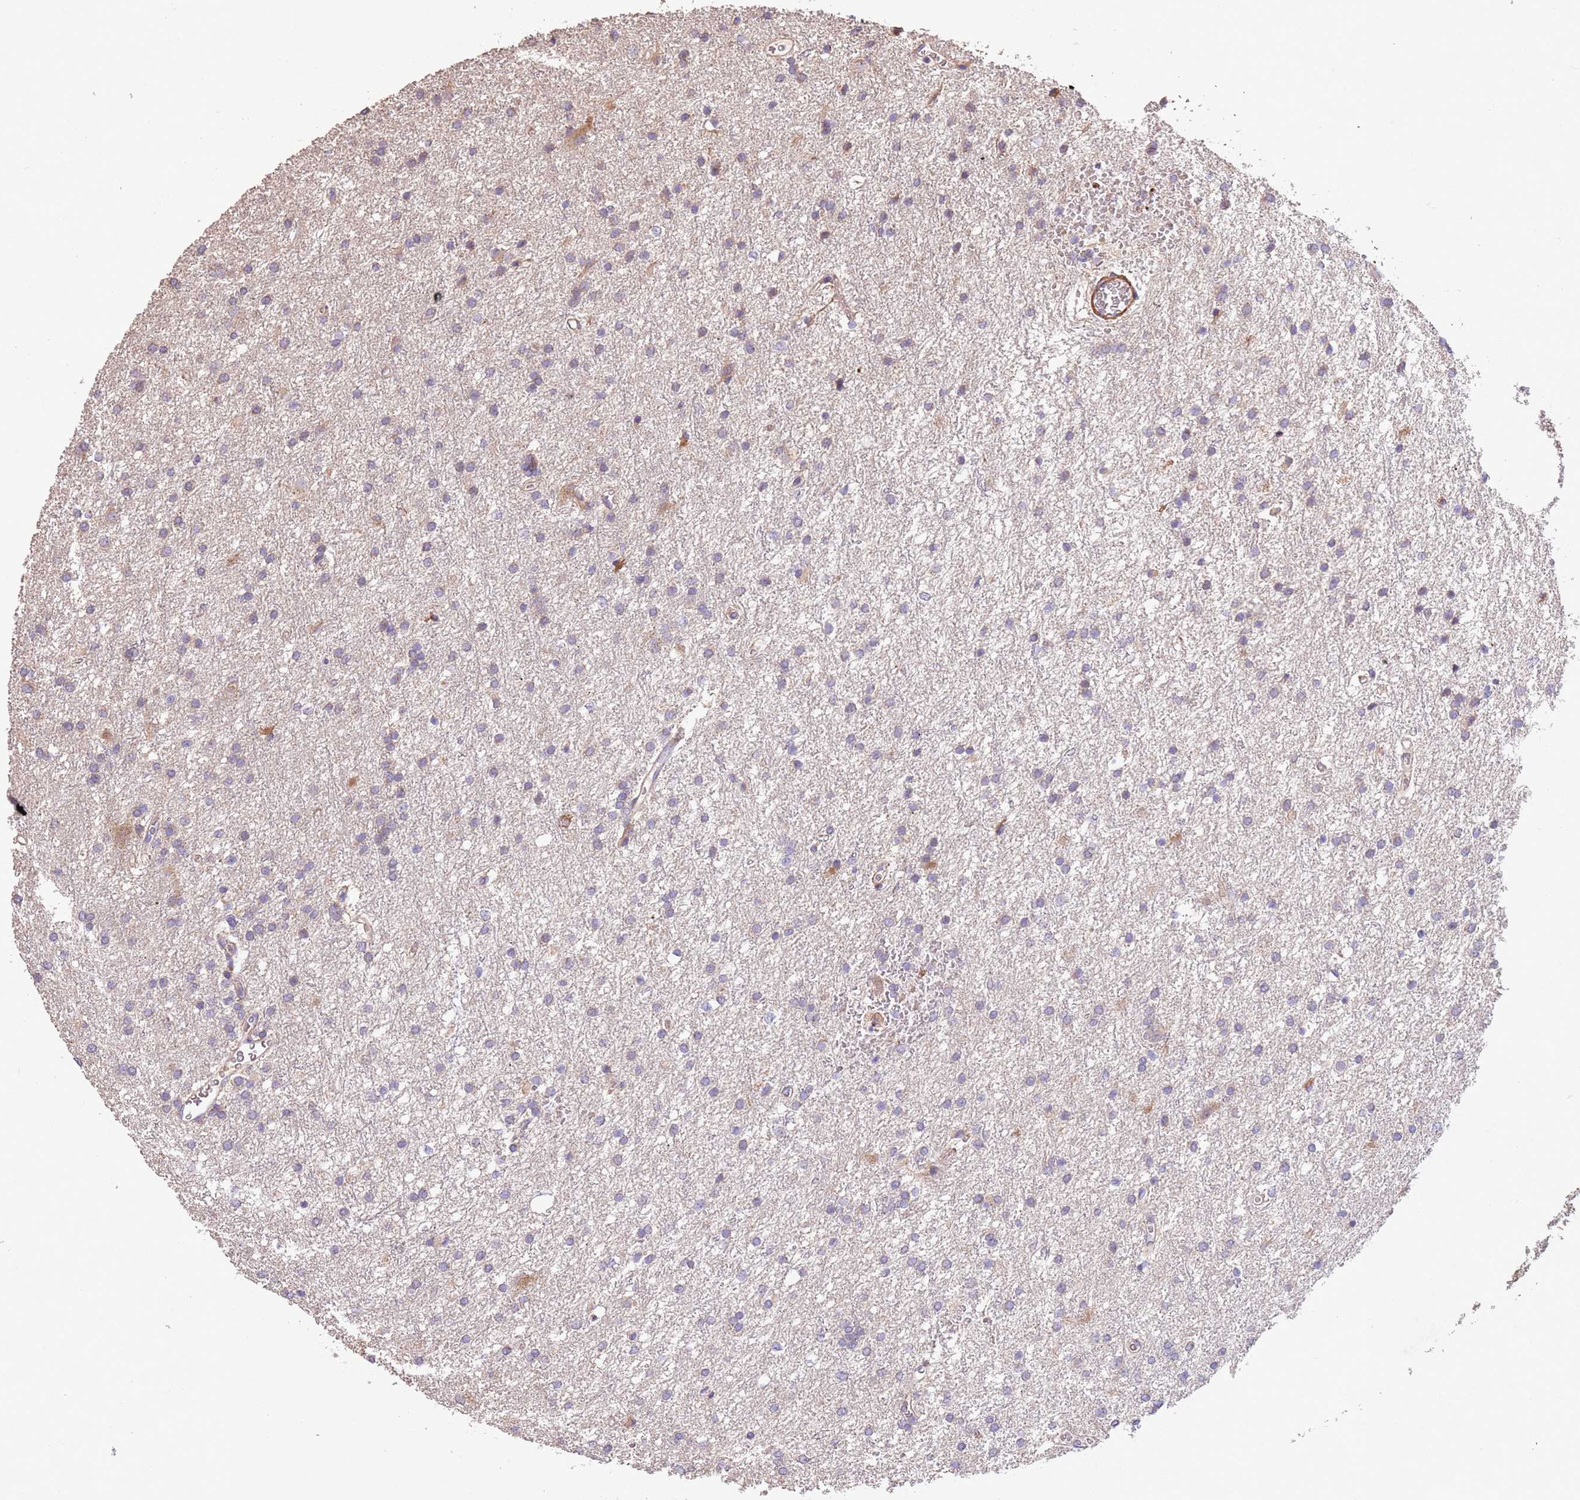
{"staining": {"intensity": "weak", "quantity": "<25%", "location": "cytoplasmic/membranous"}, "tissue": "glioma", "cell_type": "Tumor cells", "image_type": "cancer", "snomed": [{"axis": "morphology", "description": "Glioma, malignant, High grade"}, {"axis": "topography", "description": "Brain"}], "caption": "Immunohistochemistry photomicrograph of neoplastic tissue: human glioma stained with DAB exhibits no significant protein staining in tumor cells.", "gene": "PIGA", "patient": {"sex": "female", "age": 50}}